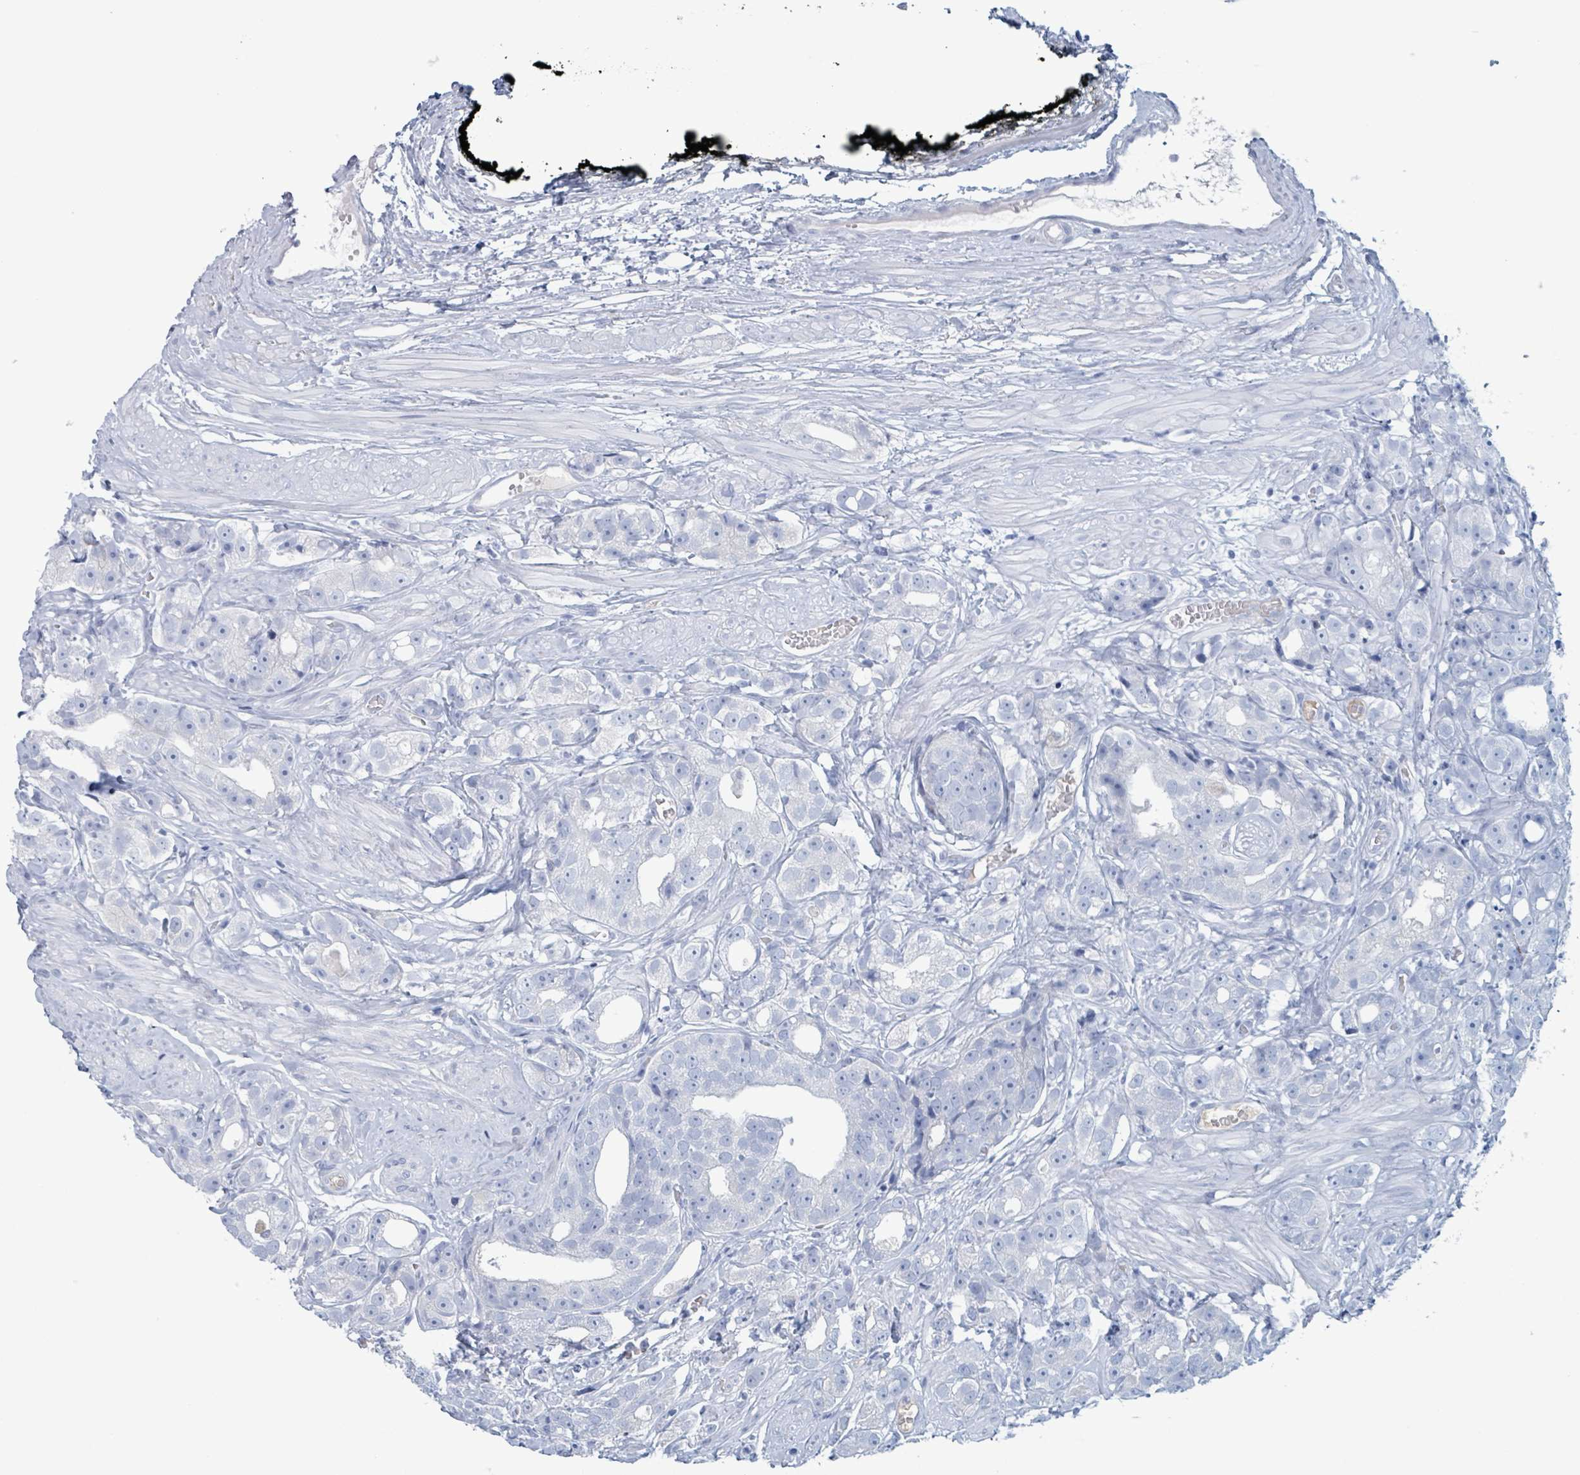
{"staining": {"intensity": "weak", "quantity": "<25%", "location": "cytoplasmic/membranous"}, "tissue": "prostate cancer", "cell_type": "Tumor cells", "image_type": "cancer", "snomed": [{"axis": "morphology", "description": "Adenocarcinoma, High grade"}, {"axis": "topography", "description": "Prostate"}], "caption": "IHC micrograph of prostate cancer (adenocarcinoma (high-grade)) stained for a protein (brown), which displays no positivity in tumor cells. (DAB immunohistochemistry, high magnification).", "gene": "KLK4", "patient": {"sex": "male", "age": 71}}